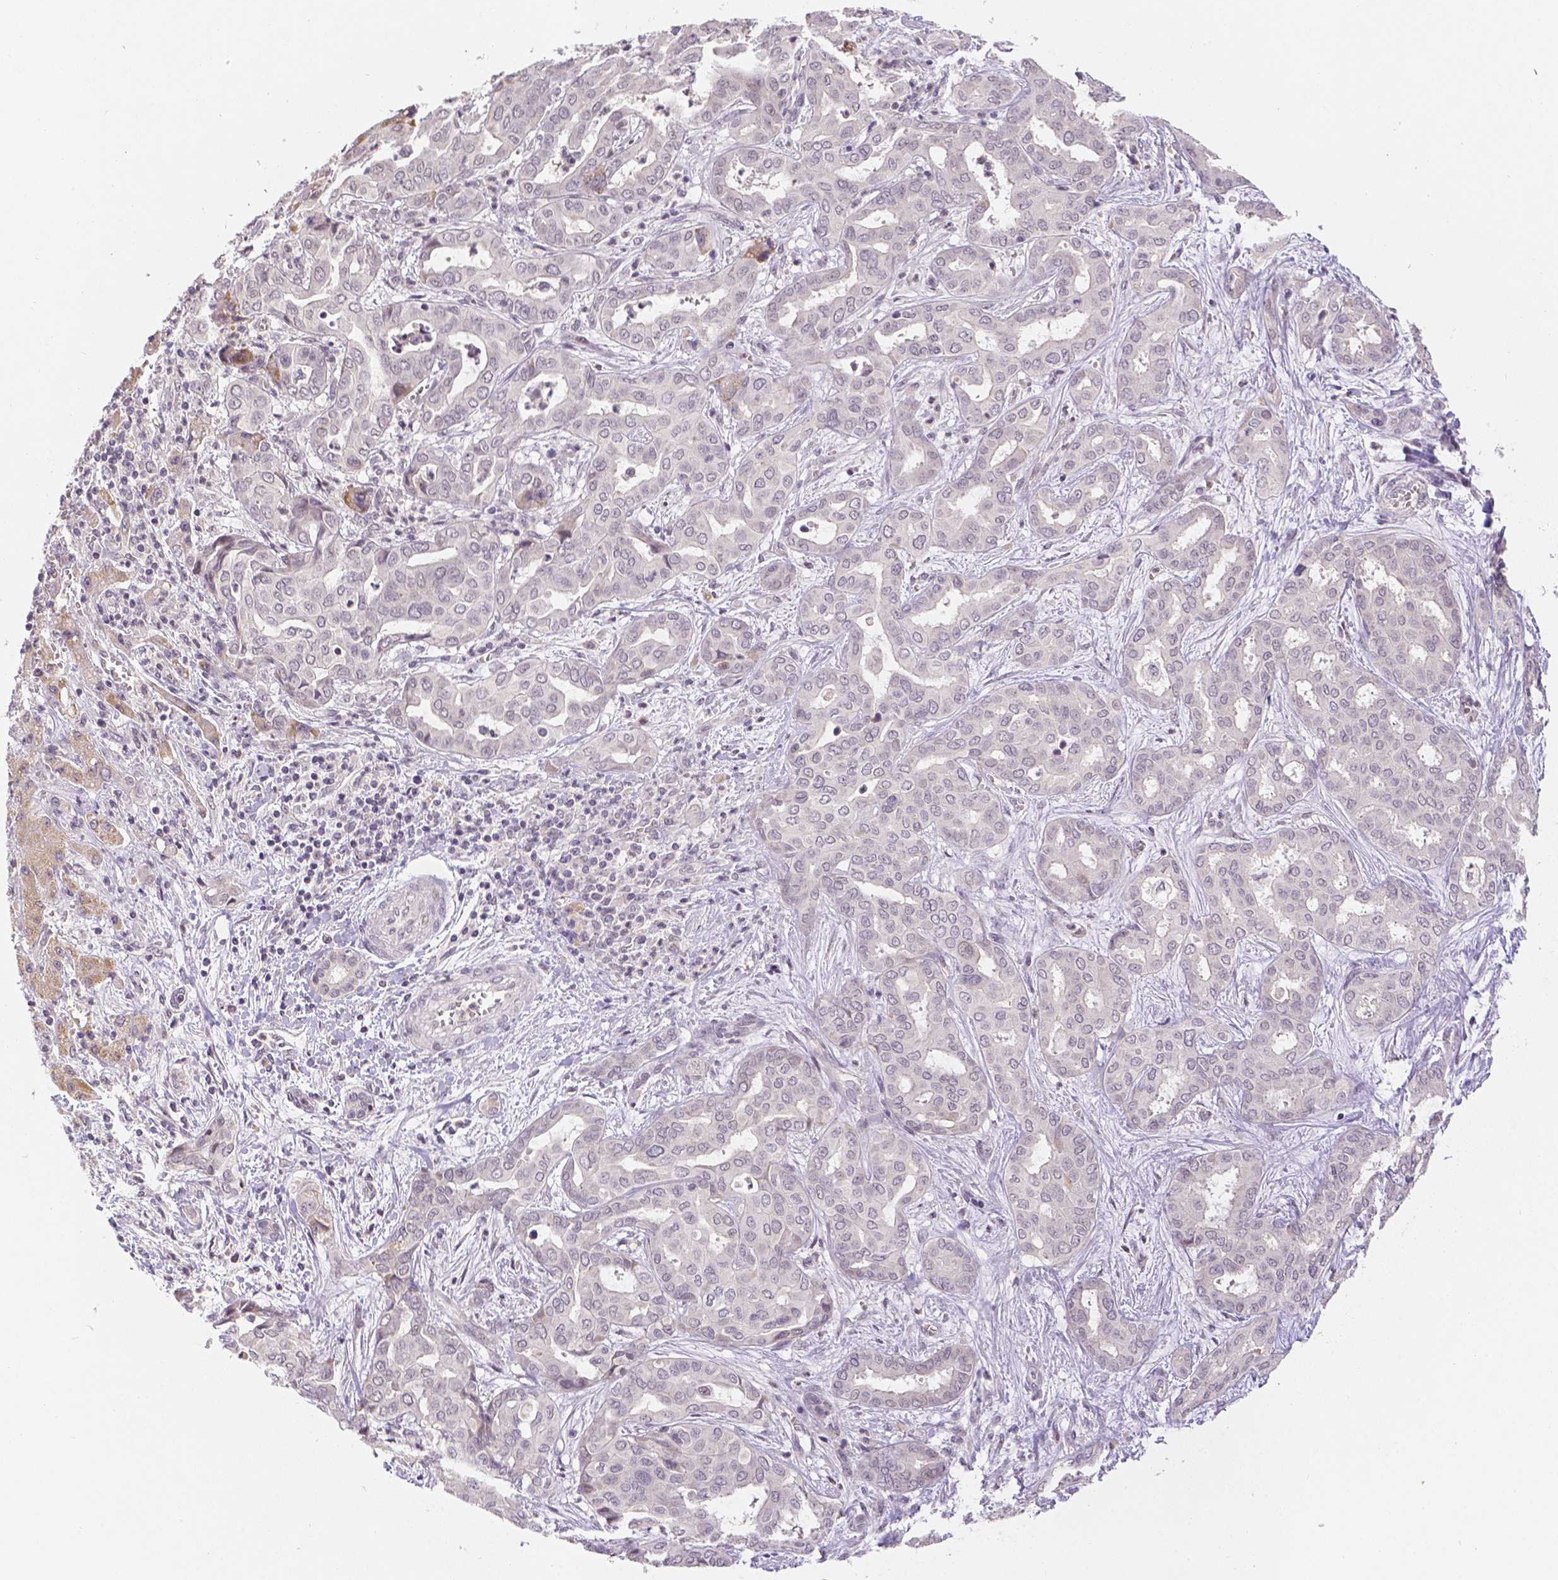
{"staining": {"intensity": "negative", "quantity": "none", "location": "none"}, "tissue": "liver cancer", "cell_type": "Tumor cells", "image_type": "cancer", "snomed": [{"axis": "morphology", "description": "Cholangiocarcinoma"}, {"axis": "topography", "description": "Liver"}], "caption": "Protein analysis of cholangiocarcinoma (liver) demonstrates no significant expression in tumor cells. Brightfield microscopy of immunohistochemistry stained with DAB (3,3'-diaminobenzidine) (brown) and hematoxylin (blue), captured at high magnification.", "gene": "ZNF280B", "patient": {"sex": "female", "age": 64}}